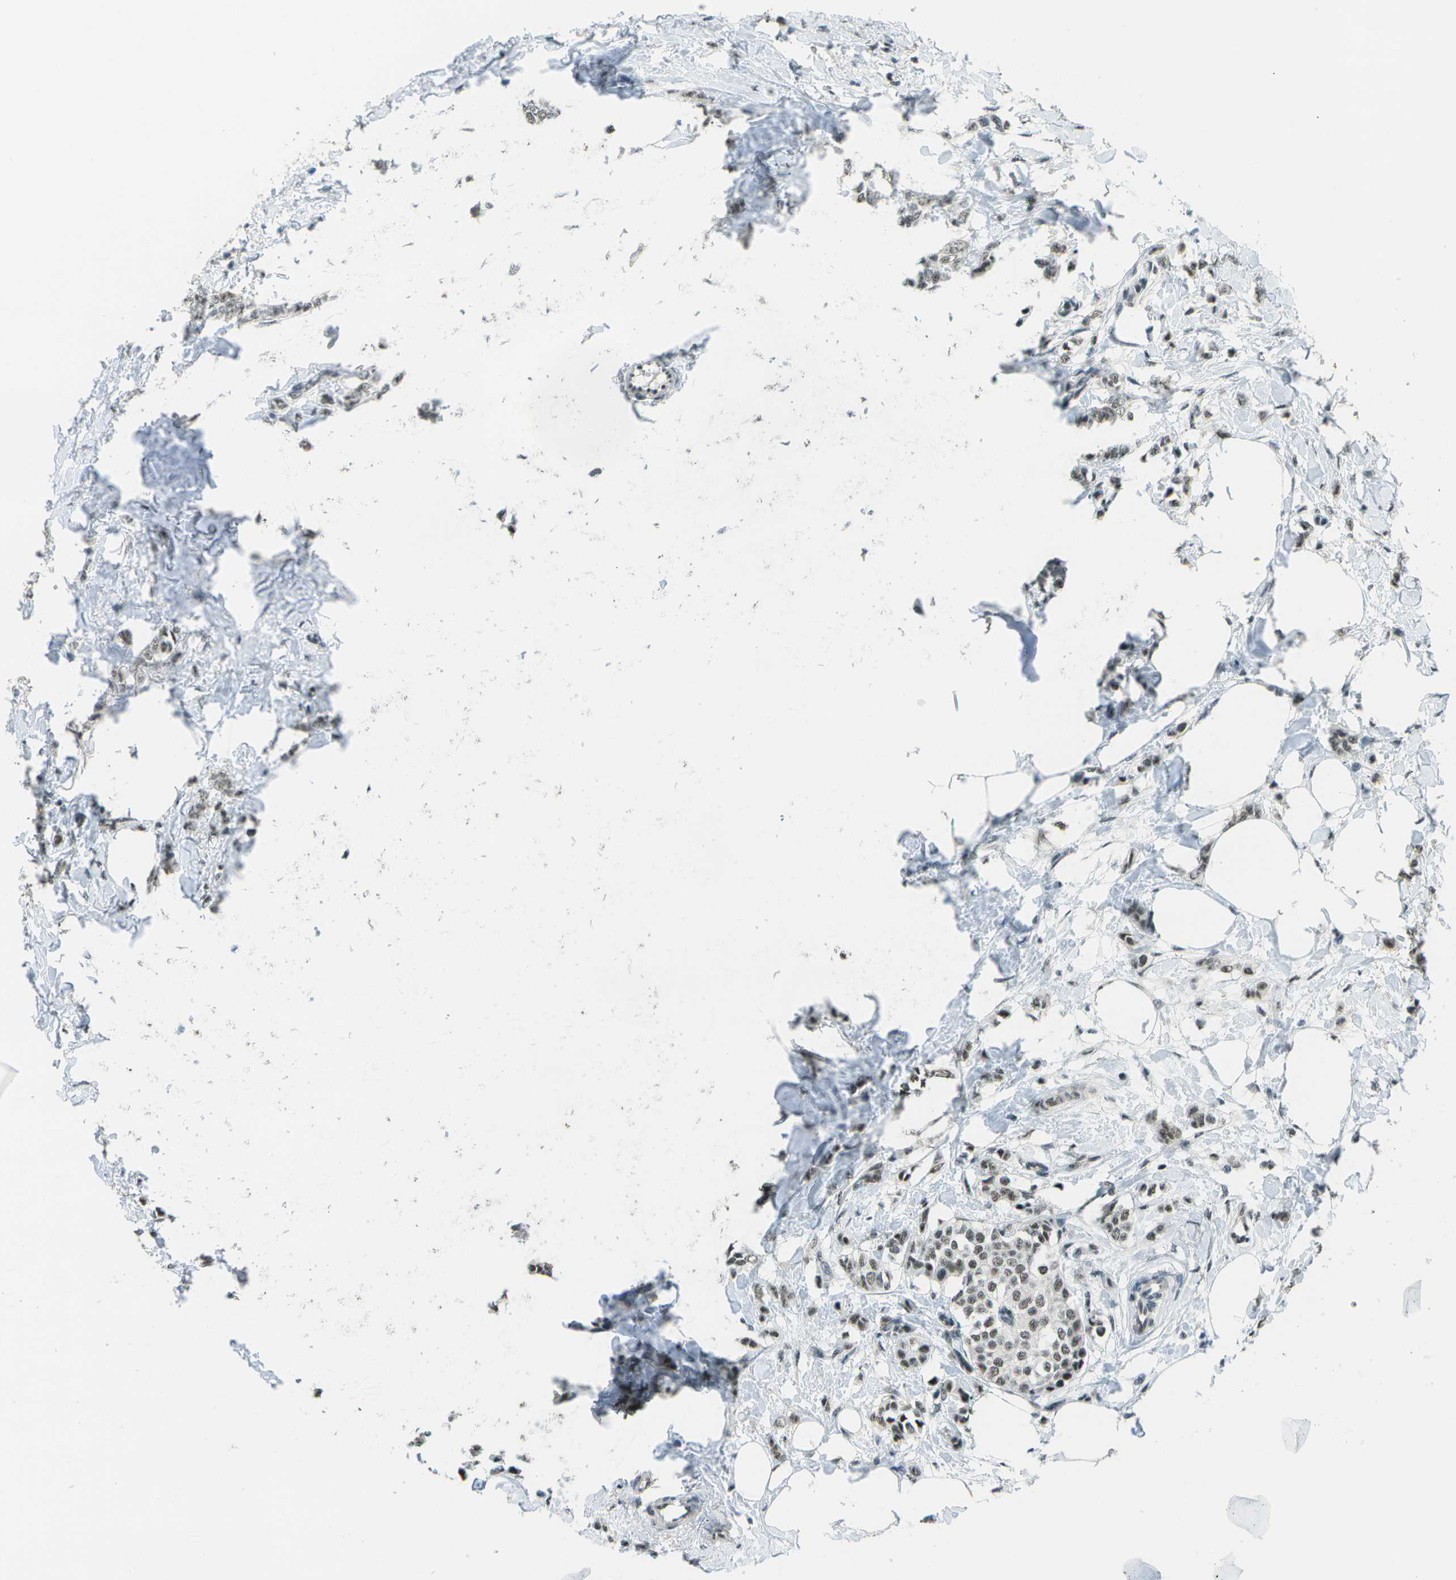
{"staining": {"intensity": "moderate", "quantity": ">75%", "location": "nuclear"}, "tissue": "breast cancer", "cell_type": "Tumor cells", "image_type": "cancer", "snomed": [{"axis": "morphology", "description": "Lobular carcinoma, in situ"}, {"axis": "morphology", "description": "Lobular carcinoma"}, {"axis": "topography", "description": "Breast"}], "caption": "DAB (3,3'-diaminobenzidine) immunohistochemical staining of lobular carcinoma (breast) demonstrates moderate nuclear protein expression in approximately >75% of tumor cells.", "gene": "DEPDC1", "patient": {"sex": "female", "age": 41}}